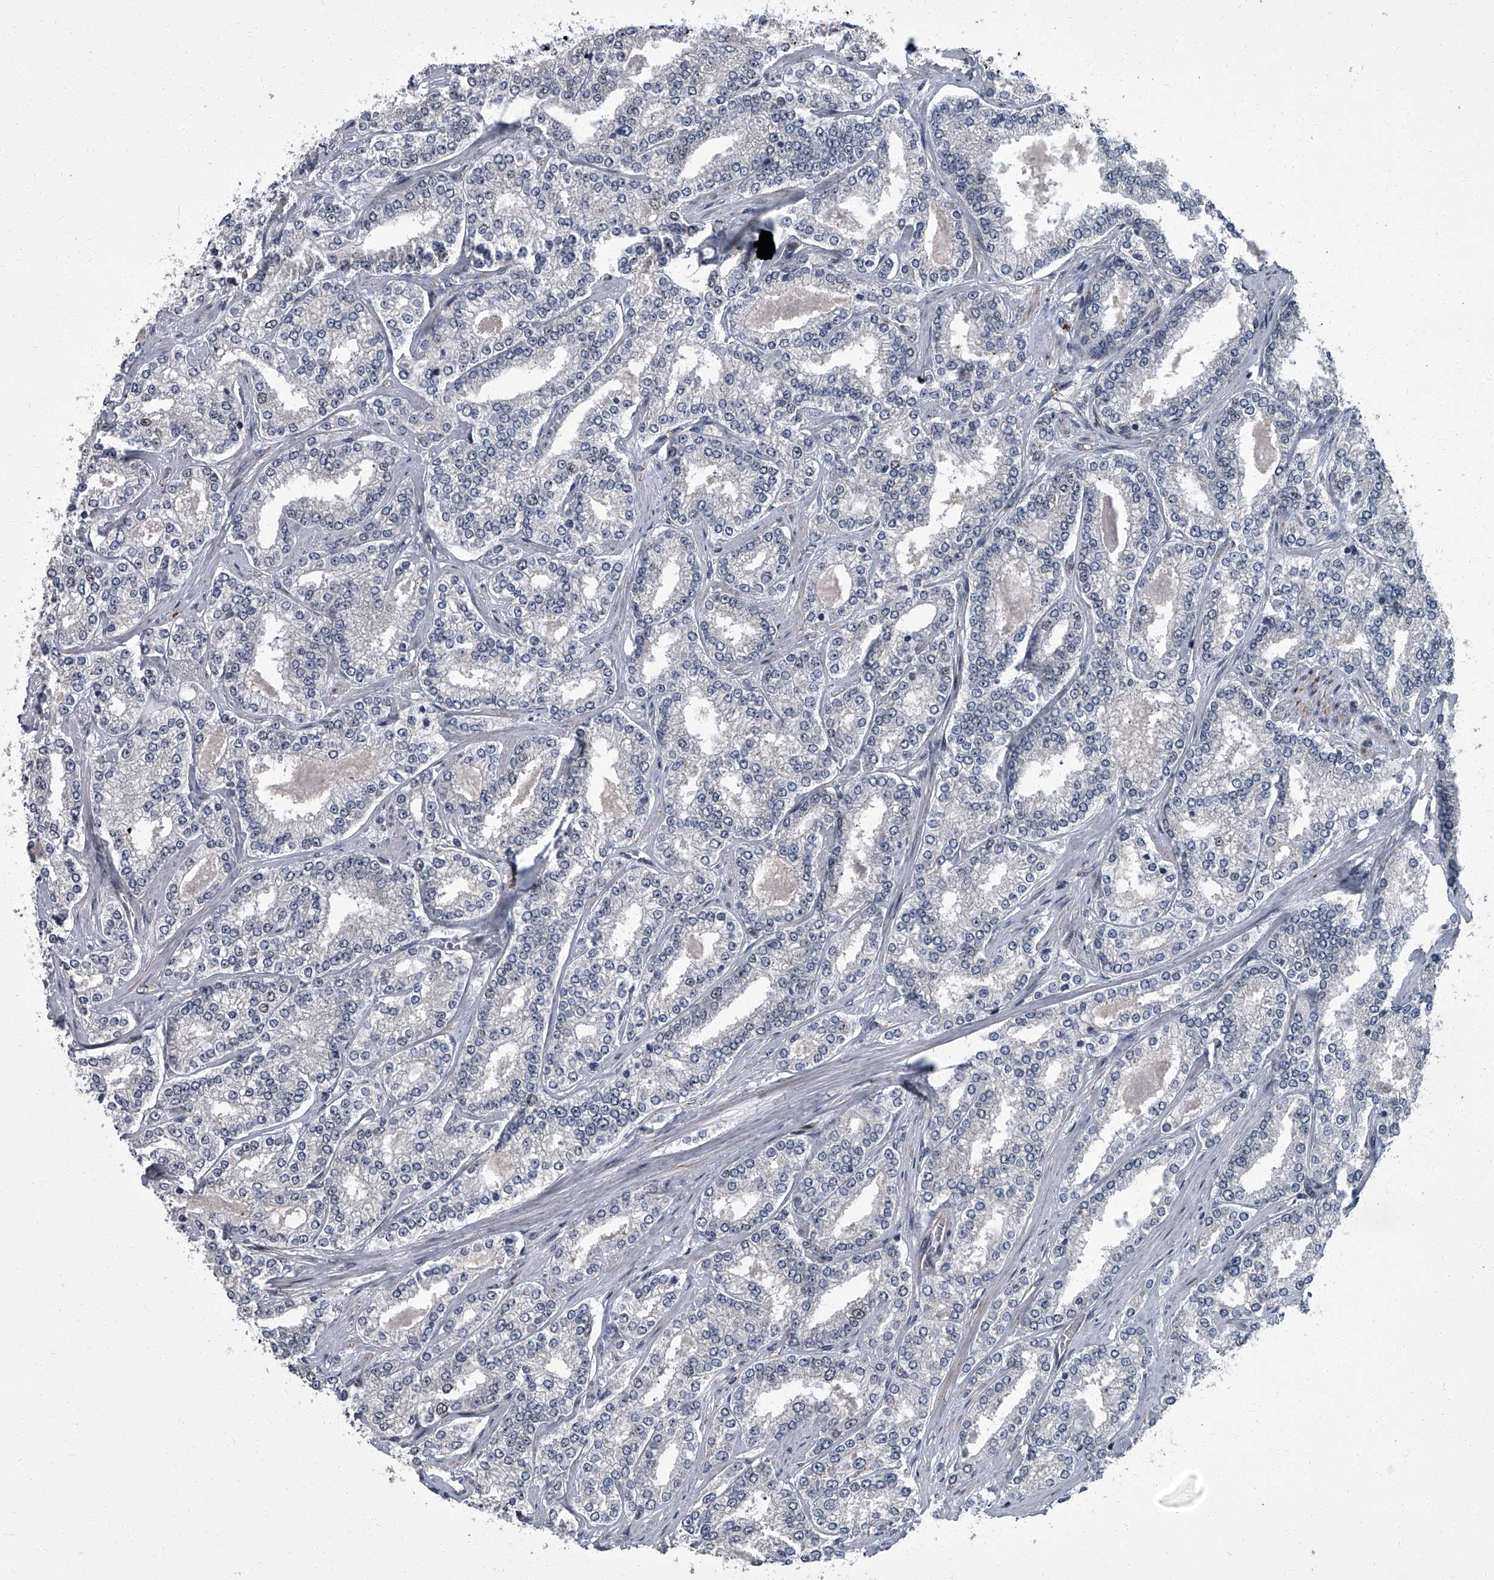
{"staining": {"intensity": "negative", "quantity": "none", "location": "none"}, "tissue": "prostate cancer", "cell_type": "Tumor cells", "image_type": "cancer", "snomed": [{"axis": "morphology", "description": "Normal tissue, NOS"}, {"axis": "morphology", "description": "Adenocarcinoma, High grade"}, {"axis": "topography", "description": "Prostate"}], "caption": "Image shows no protein expression in tumor cells of high-grade adenocarcinoma (prostate) tissue.", "gene": "ZNF274", "patient": {"sex": "male", "age": 83}}